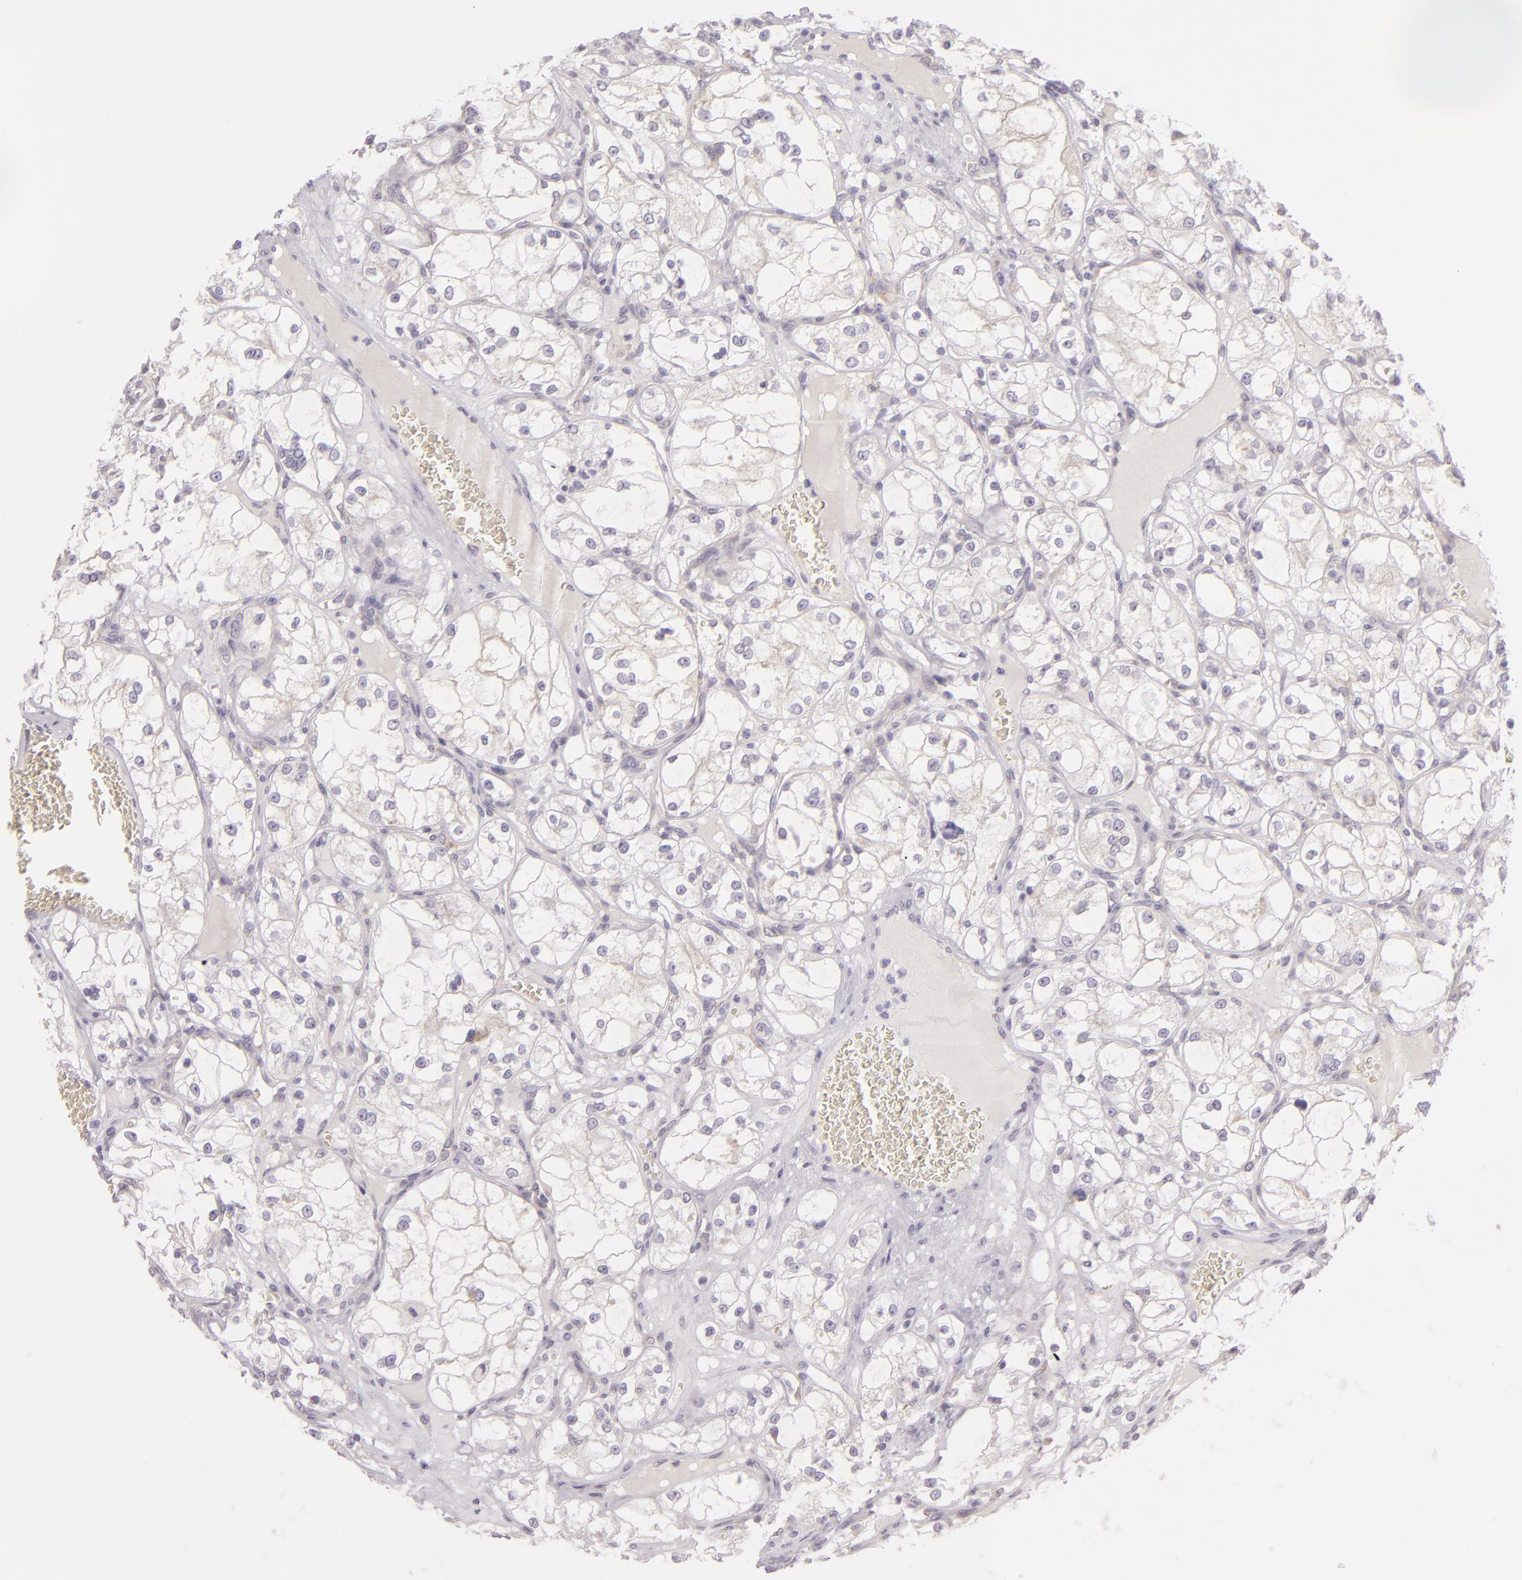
{"staining": {"intensity": "negative", "quantity": "none", "location": "none"}, "tissue": "renal cancer", "cell_type": "Tumor cells", "image_type": "cancer", "snomed": [{"axis": "morphology", "description": "Adenocarcinoma, NOS"}, {"axis": "topography", "description": "Kidney"}], "caption": "An immunohistochemistry (IHC) photomicrograph of adenocarcinoma (renal) is shown. There is no staining in tumor cells of adenocarcinoma (renal). (Immunohistochemistry, brightfield microscopy, high magnification).", "gene": "ZC3H7B", "patient": {"sex": "male", "age": 61}}